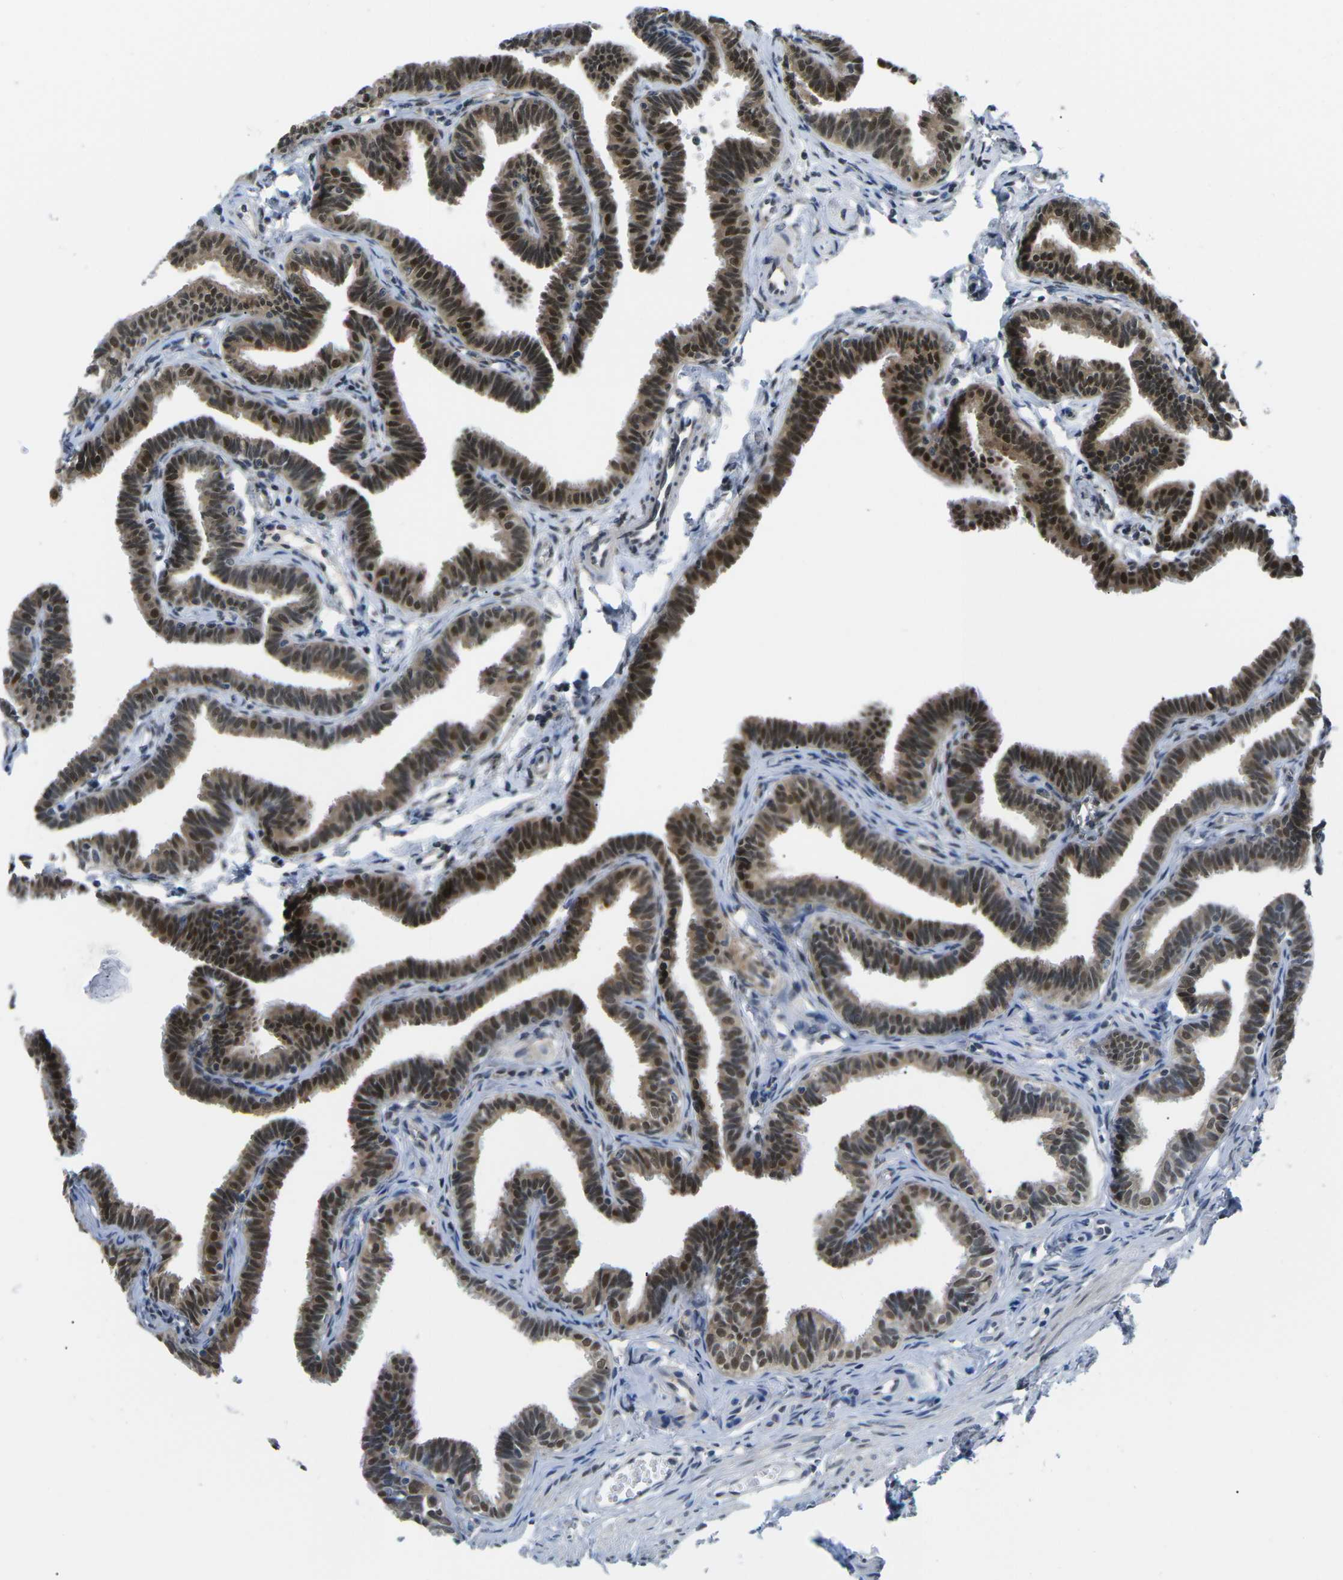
{"staining": {"intensity": "strong", "quantity": ">75%", "location": "cytoplasmic/membranous,nuclear"}, "tissue": "fallopian tube", "cell_type": "Glandular cells", "image_type": "normal", "snomed": [{"axis": "morphology", "description": "Normal tissue, NOS"}, {"axis": "topography", "description": "Fallopian tube"}, {"axis": "topography", "description": "Ovary"}], "caption": "Immunohistochemistry (IHC) (DAB (3,3'-diaminobenzidine)) staining of normal human fallopian tube reveals strong cytoplasmic/membranous,nuclear protein positivity in about >75% of glandular cells.", "gene": "UBA7", "patient": {"sex": "female", "age": 23}}